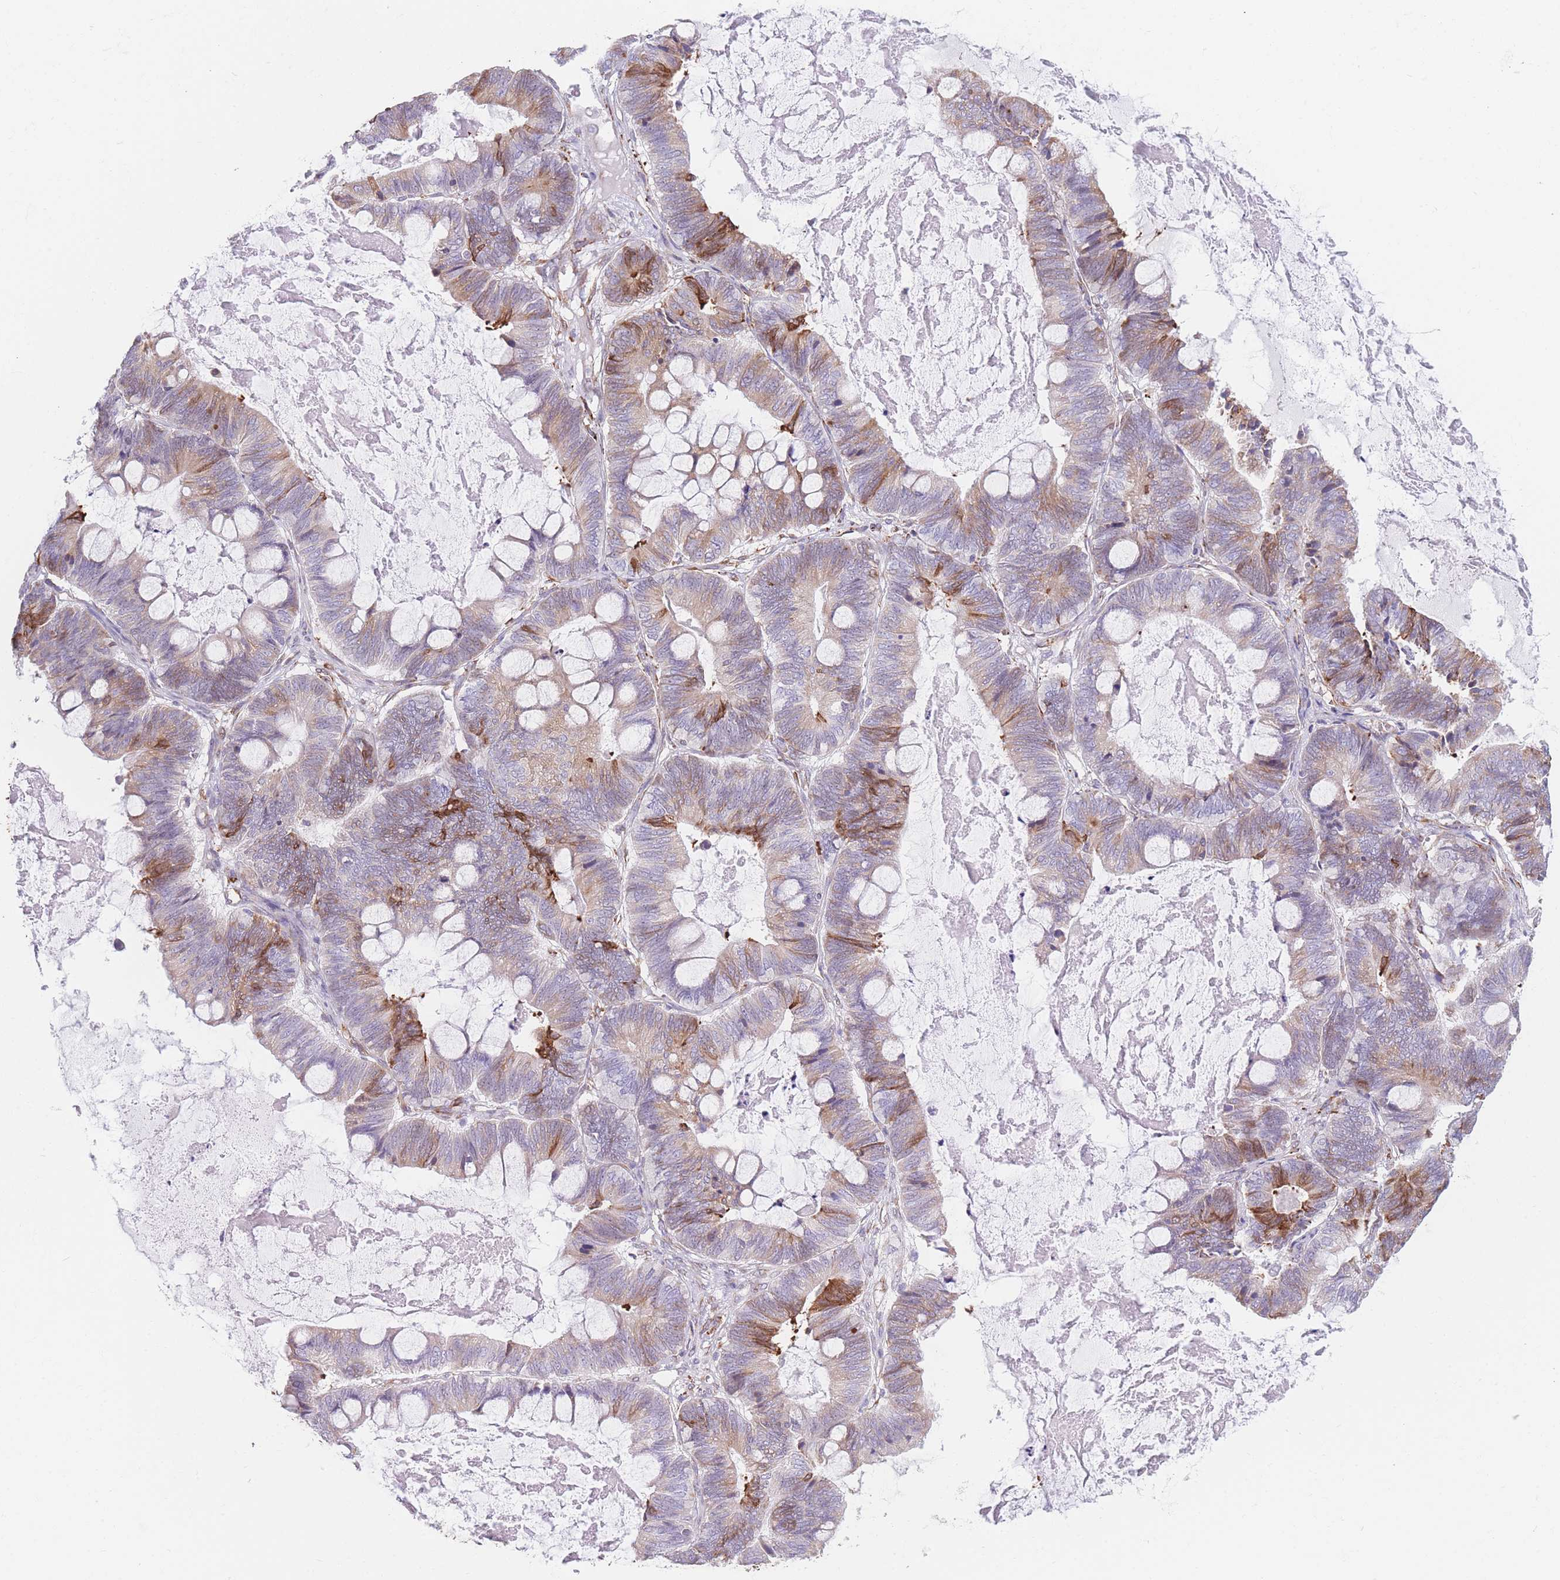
{"staining": {"intensity": "moderate", "quantity": "25%-75%", "location": "cytoplasmic/membranous"}, "tissue": "ovarian cancer", "cell_type": "Tumor cells", "image_type": "cancer", "snomed": [{"axis": "morphology", "description": "Cystadenocarcinoma, mucinous, NOS"}, {"axis": "topography", "description": "Ovary"}], "caption": "Immunohistochemistry (IHC) staining of ovarian cancer, which reveals medium levels of moderate cytoplasmic/membranous positivity in approximately 25%-75% of tumor cells indicating moderate cytoplasmic/membranous protein expression. The staining was performed using DAB (brown) for protein detection and nuclei were counterstained in hematoxylin (blue).", "gene": "AK9", "patient": {"sex": "female", "age": 61}}